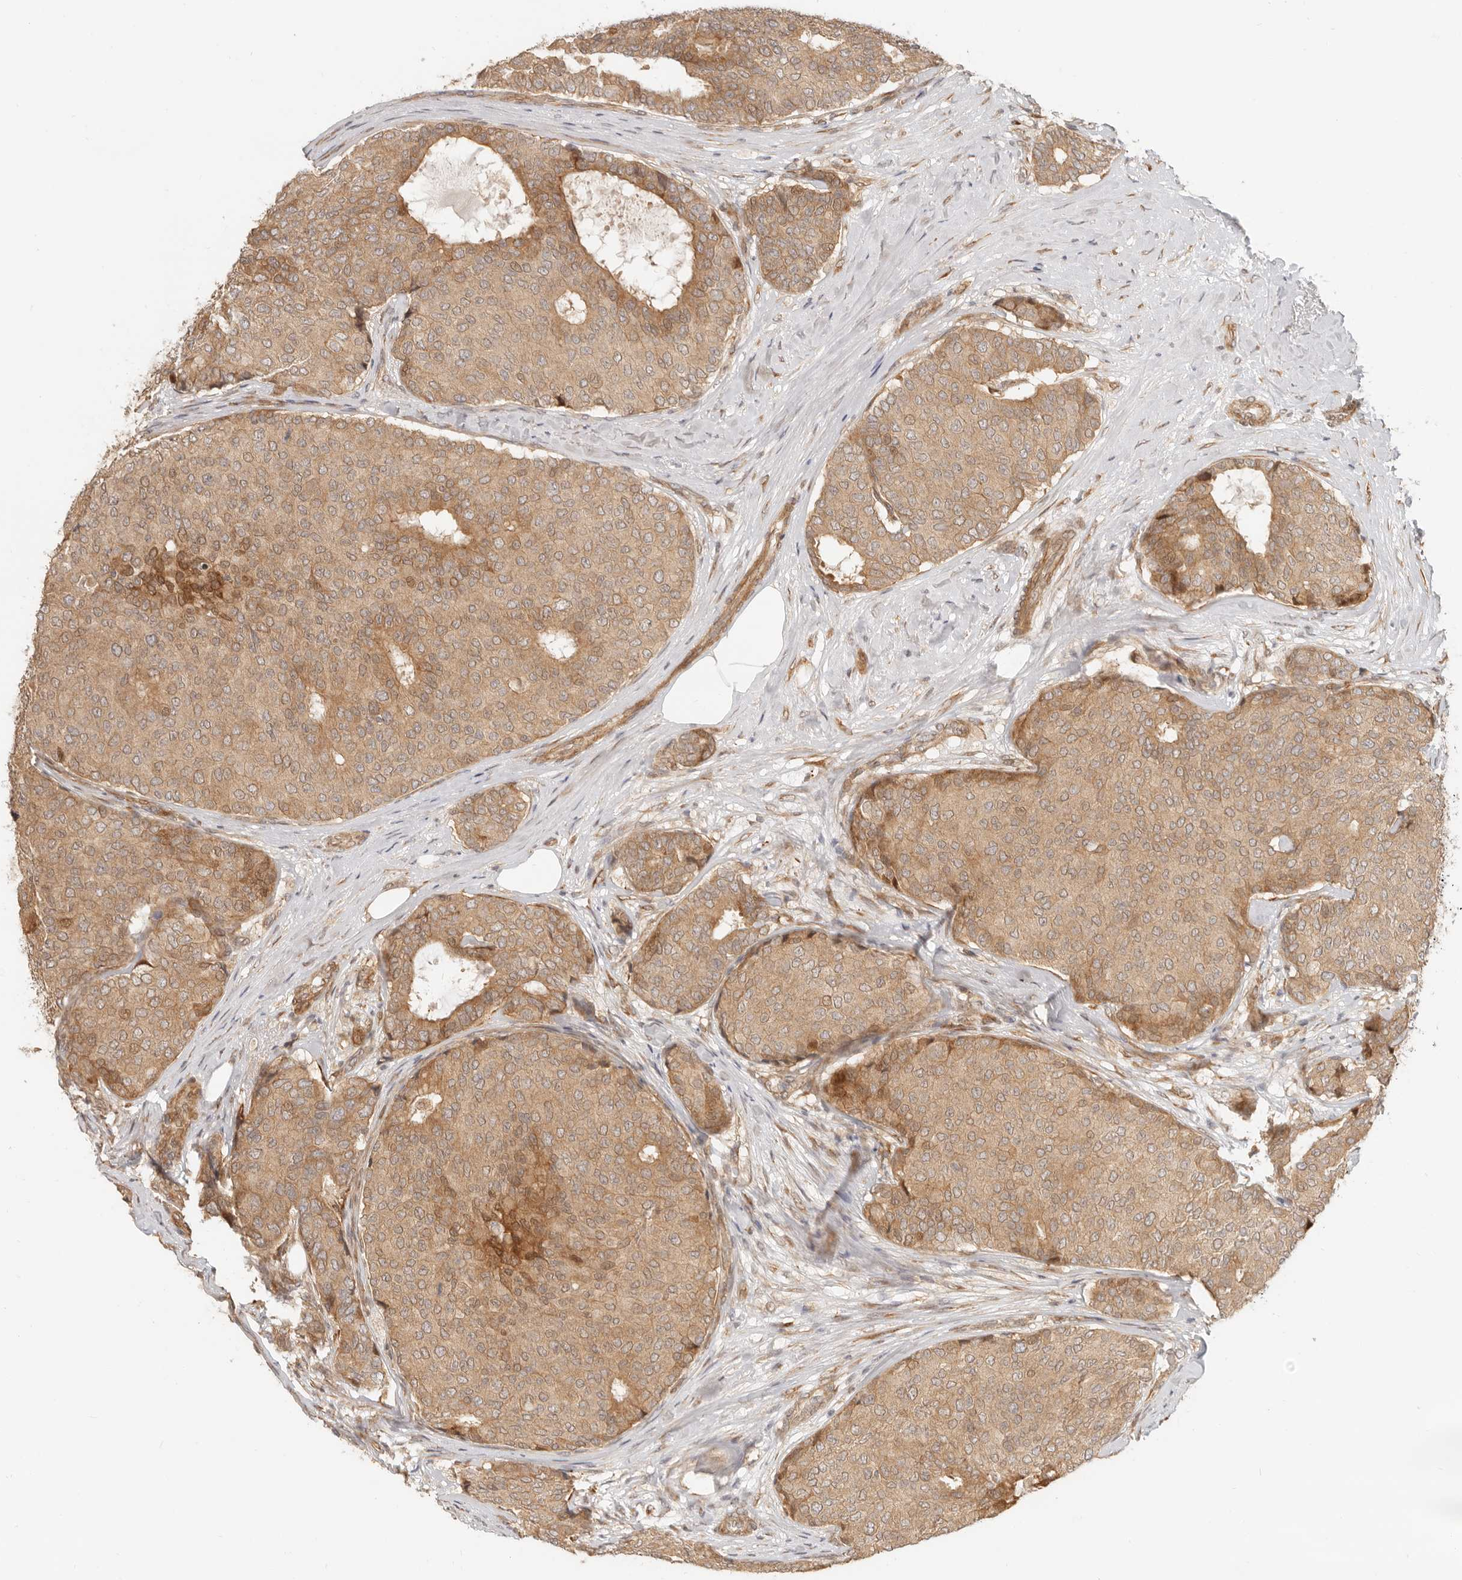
{"staining": {"intensity": "moderate", "quantity": ">75%", "location": "cytoplasmic/membranous"}, "tissue": "breast cancer", "cell_type": "Tumor cells", "image_type": "cancer", "snomed": [{"axis": "morphology", "description": "Duct carcinoma"}, {"axis": "topography", "description": "Breast"}], "caption": "A high-resolution image shows immunohistochemistry staining of breast intraductal carcinoma, which shows moderate cytoplasmic/membranous positivity in approximately >75% of tumor cells.", "gene": "TUFT1", "patient": {"sex": "female", "age": 75}}